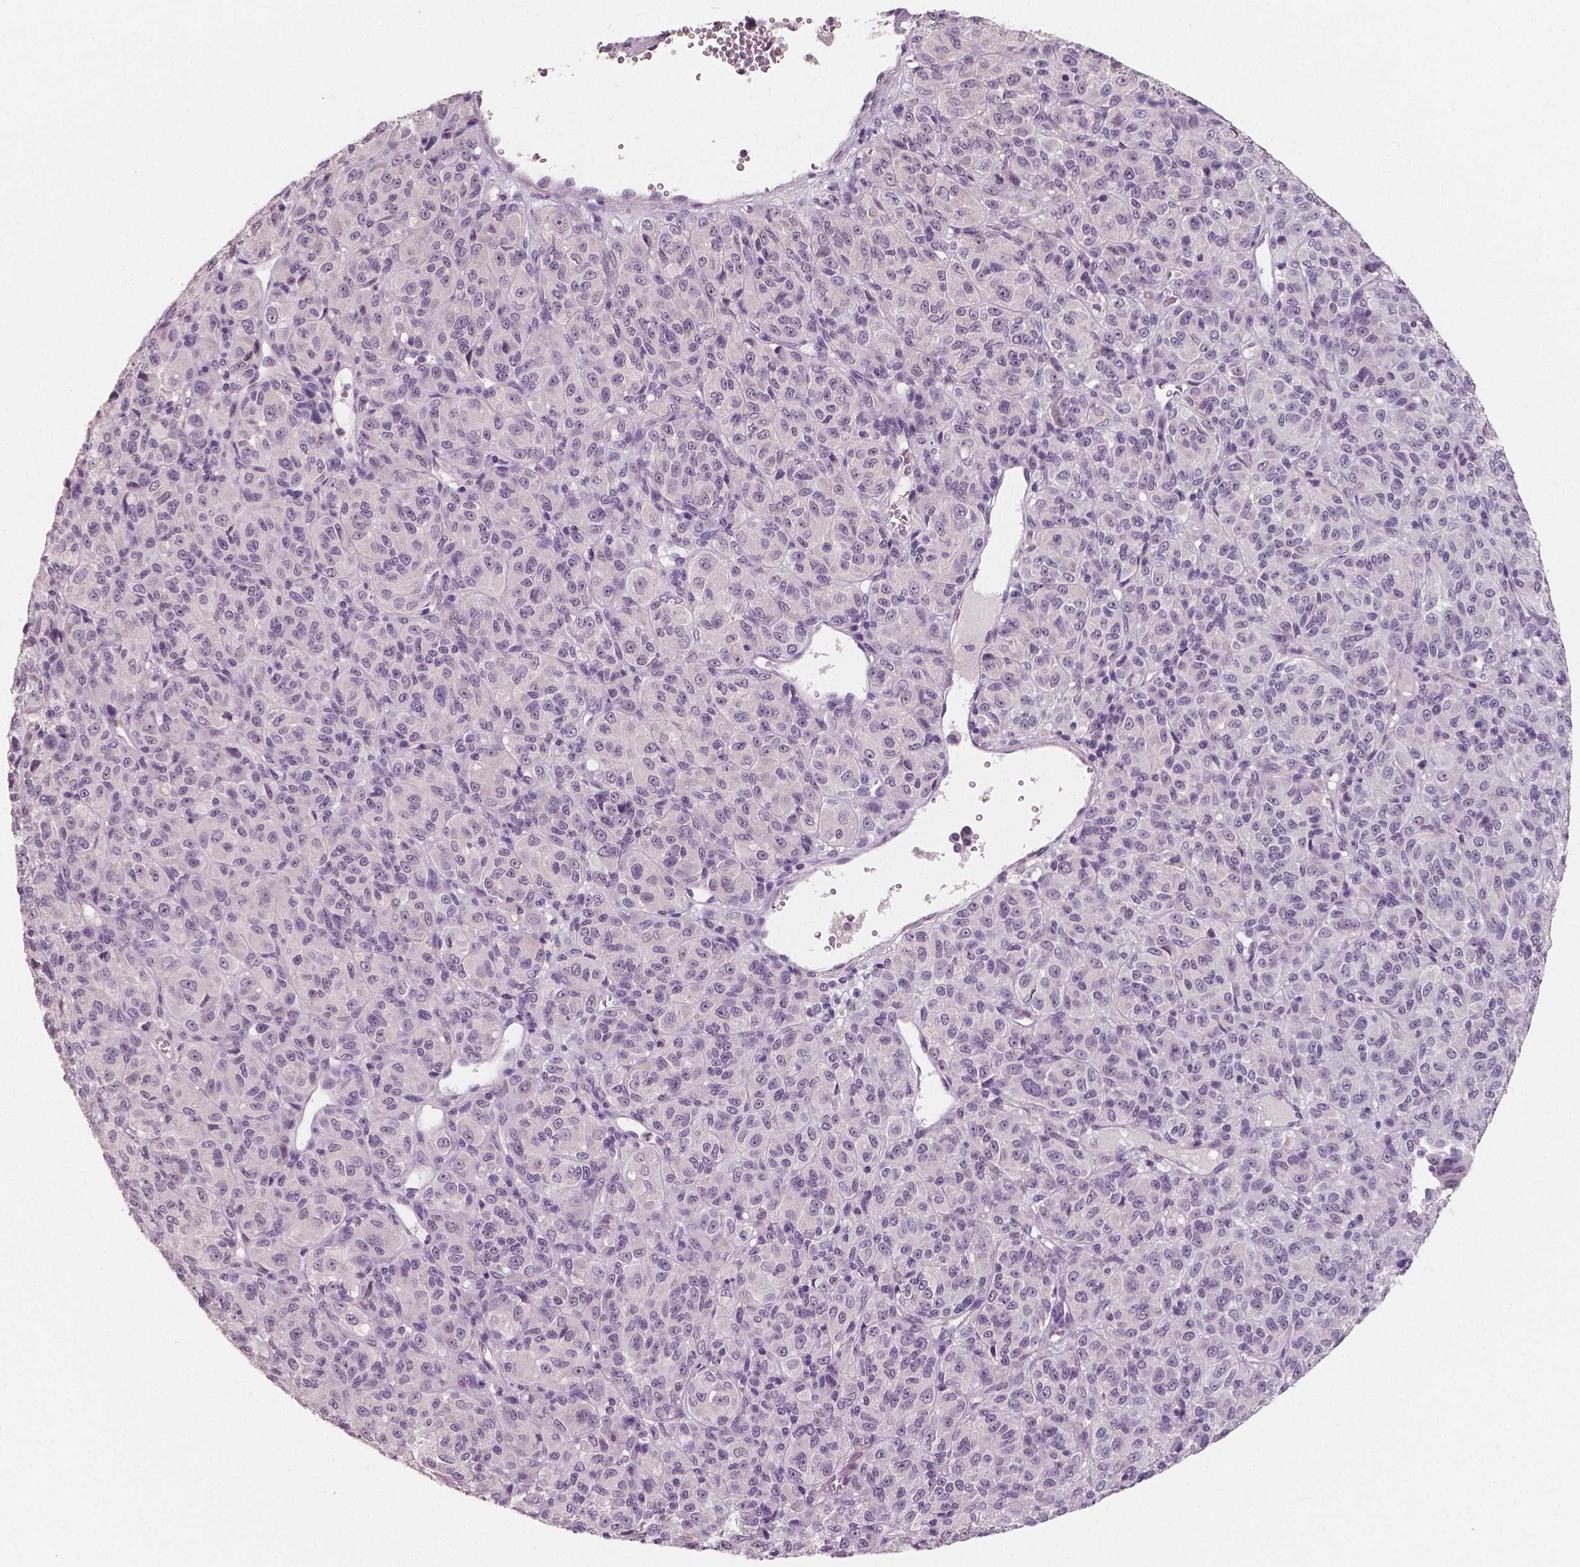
{"staining": {"intensity": "negative", "quantity": "none", "location": "none"}, "tissue": "melanoma", "cell_type": "Tumor cells", "image_type": "cancer", "snomed": [{"axis": "morphology", "description": "Malignant melanoma, Metastatic site"}, {"axis": "topography", "description": "Brain"}], "caption": "IHC micrograph of neoplastic tissue: human melanoma stained with DAB (3,3'-diaminobenzidine) demonstrates no significant protein staining in tumor cells.", "gene": "RNASE7", "patient": {"sex": "female", "age": 56}}